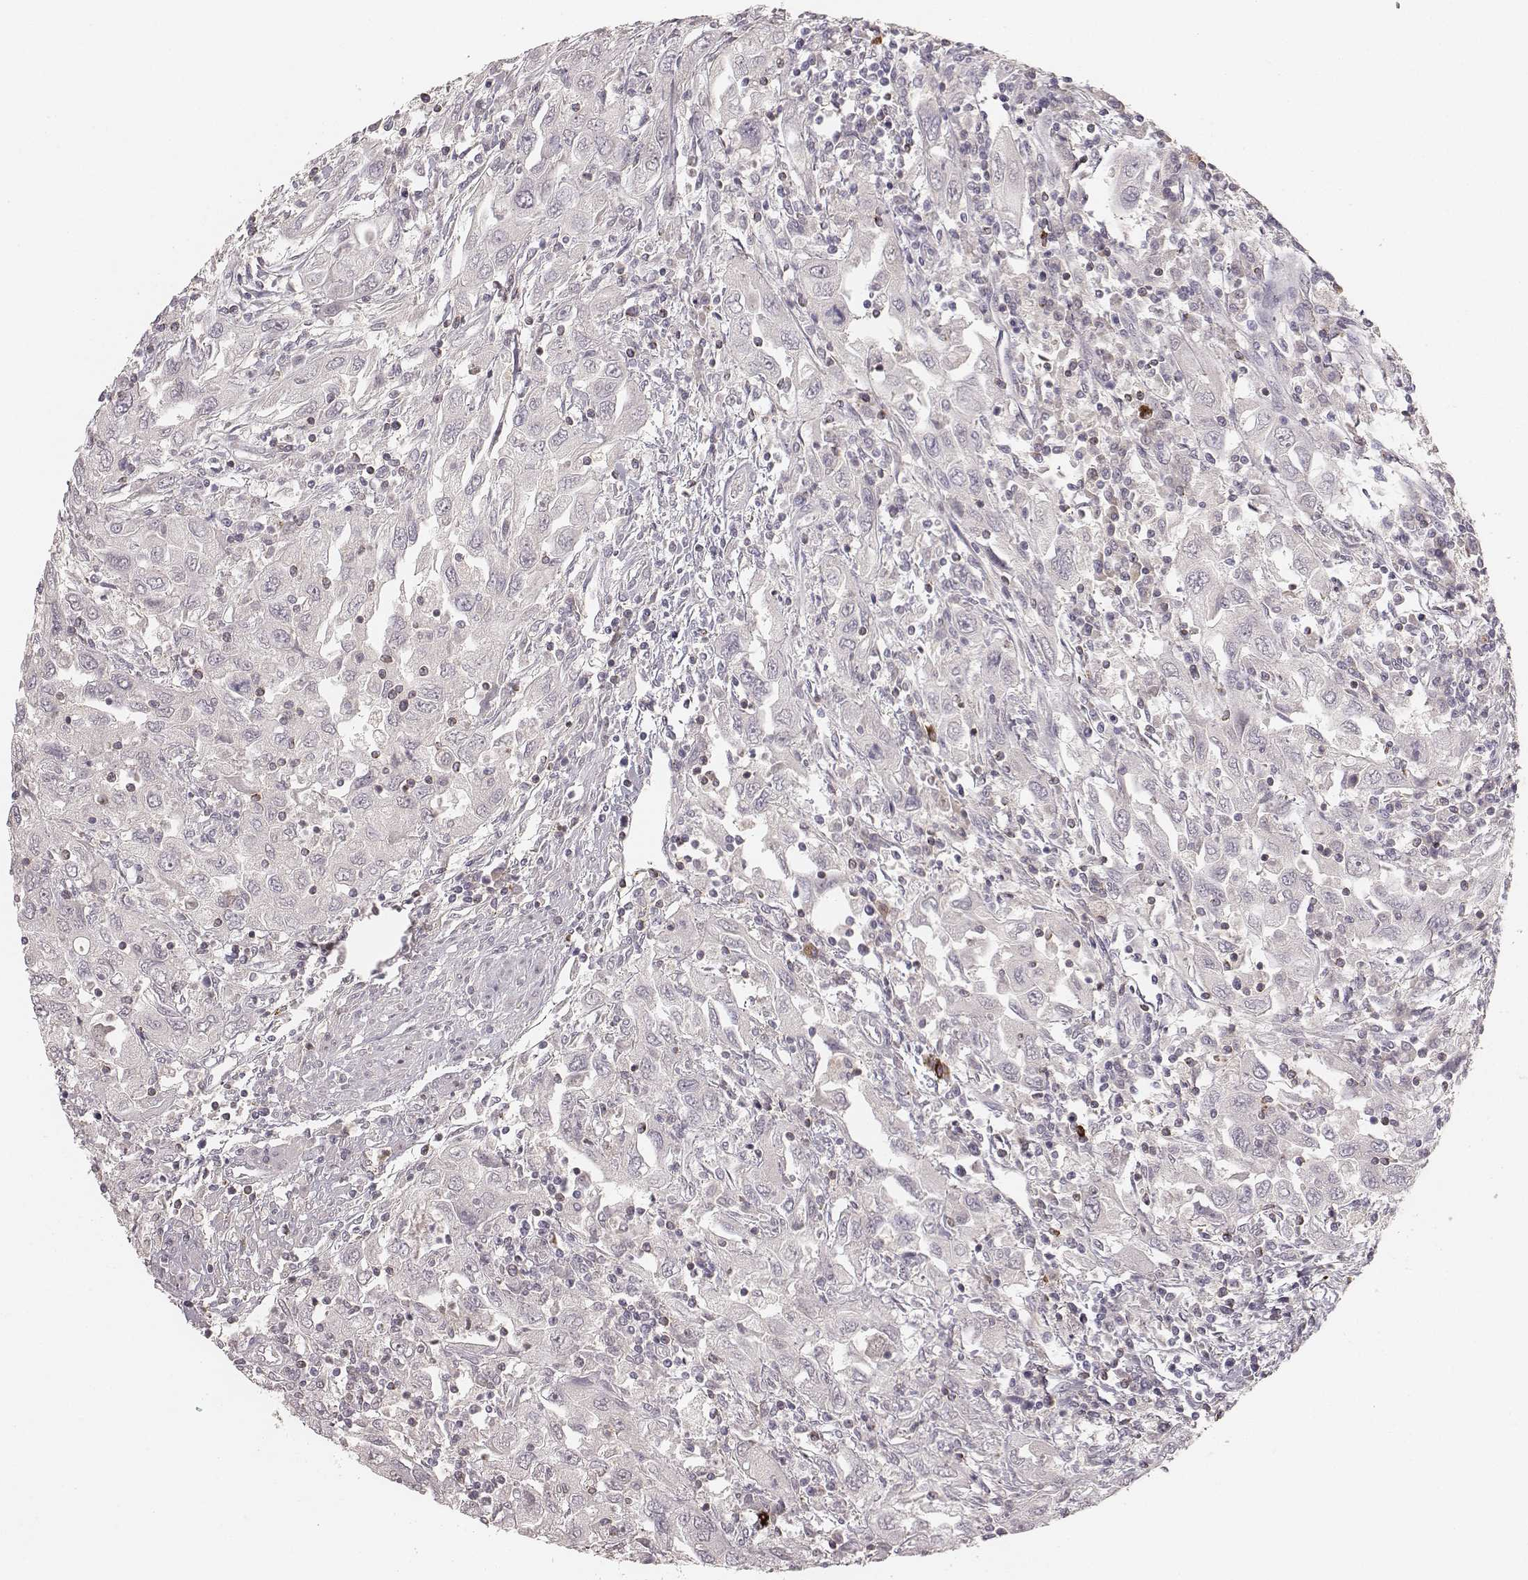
{"staining": {"intensity": "negative", "quantity": "none", "location": "none"}, "tissue": "urothelial cancer", "cell_type": "Tumor cells", "image_type": "cancer", "snomed": [{"axis": "morphology", "description": "Urothelial carcinoma, High grade"}, {"axis": "topography", "description": "Urinary bladder"}], "caption": "High magnification brightfield microscopy of urothelial cancer stained with DAB (3,3'-diaminobenzidine) (brown) and counterstained with hematoxylin (blue): tumor cells show no significant positivity. (DAB immunohistochemistry visualized using brightfield microscopy, high magnification).", "gene": "CD8A", "patient": {"sex": "male", "age": 76}}